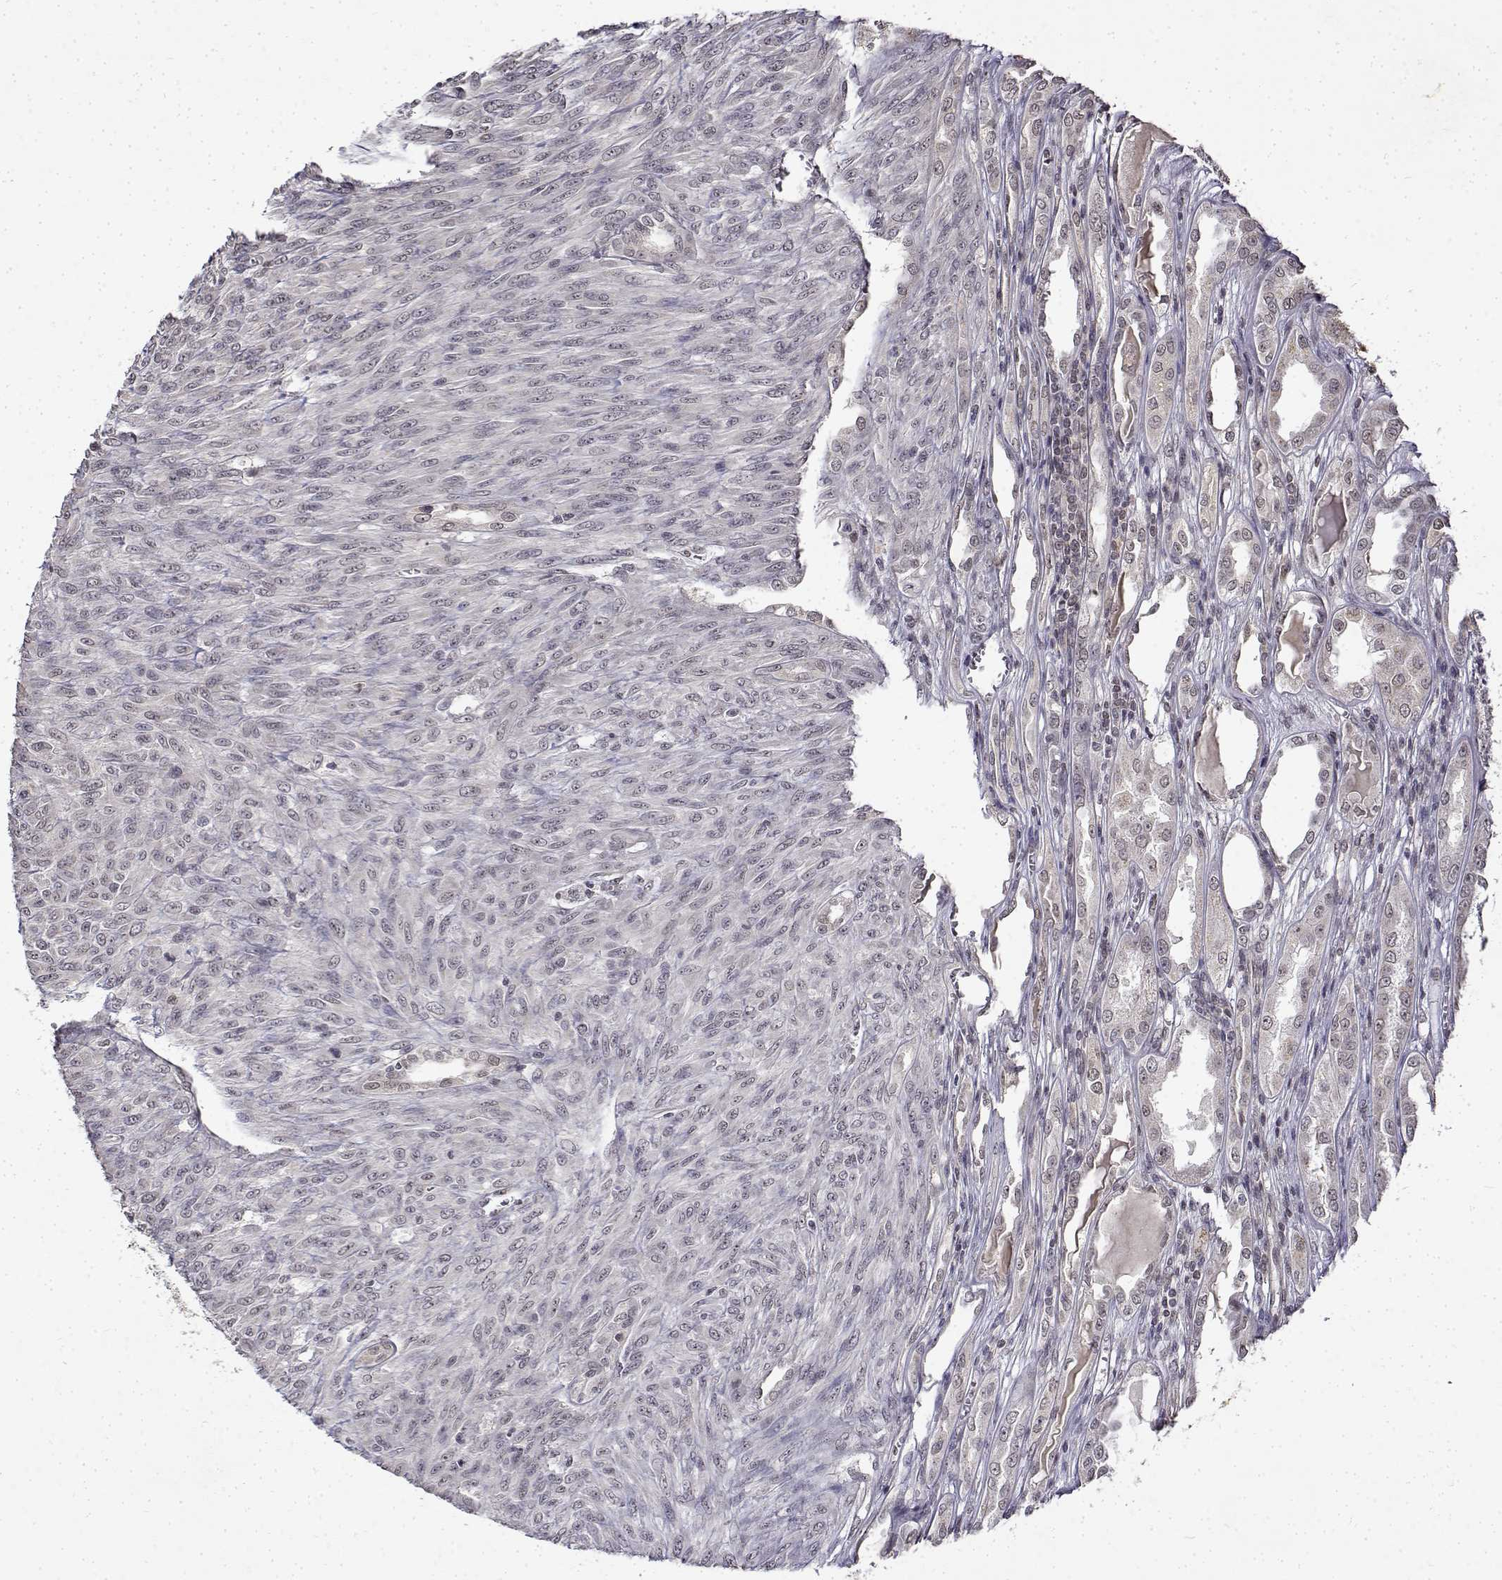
{"staining": {"intensity": "negative", "quantity": "none", "location": "none"}, "tissue": "renal cancer", "cell_type": "Tumor cells", "image_type": "cancer", "snomed": [{"axis": "morphology", "description": "Adenocarcinoma, NOS"}, {"axis": "topography", "description": "Kidney"}], "caption": "Photomicrograph shows no significant protein expression in tumor cells of adenocarcinoma (renal).", "gene": "BDNF", "patient": {"sex": "male", "age": 58}}